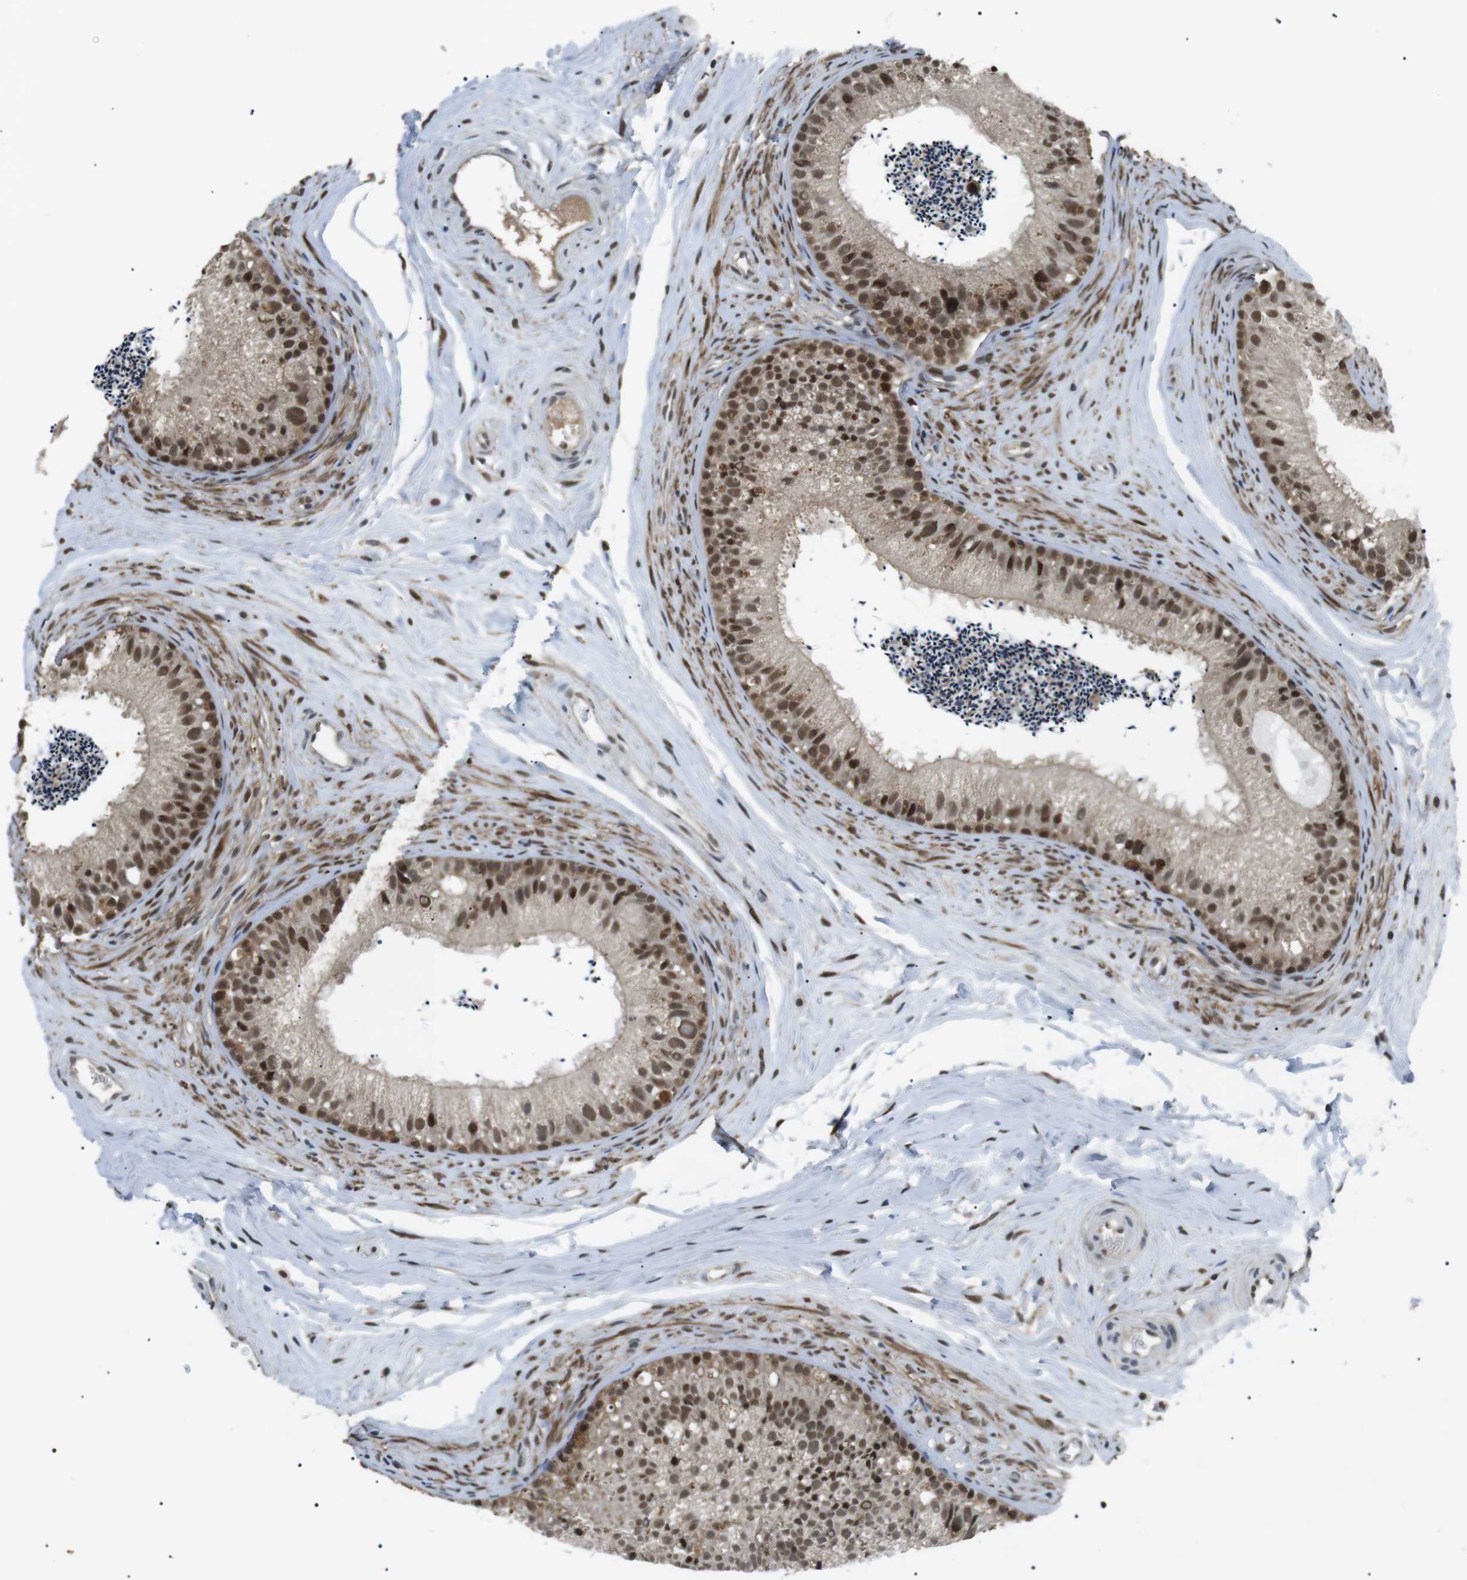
{"staining": {"intensity": "moderate", "quantity": ">75%", "location": "cytoplasmic/membranous,nuclear"}, "tissue": "epididymis", "cell_type": "Glandular cells", "image_type": "normal", "snomed": [{"axis": "morphology", "description": "Normal tissue, NOS"}, {"axis": "topography", "description": "Epididymis"}], "caption": "Protein staining of unremarkable epididymis shows moderate cytoplasmic/membranous,nuclear expression in approximately >75% of glandular cells. The staining is performed using DAB brown chromogen to label protein expression. The nuclei are counter-stained blue using hematoxylin.", "gene": "ORAI3", "patient": {"sex": "male", "age": 56}}